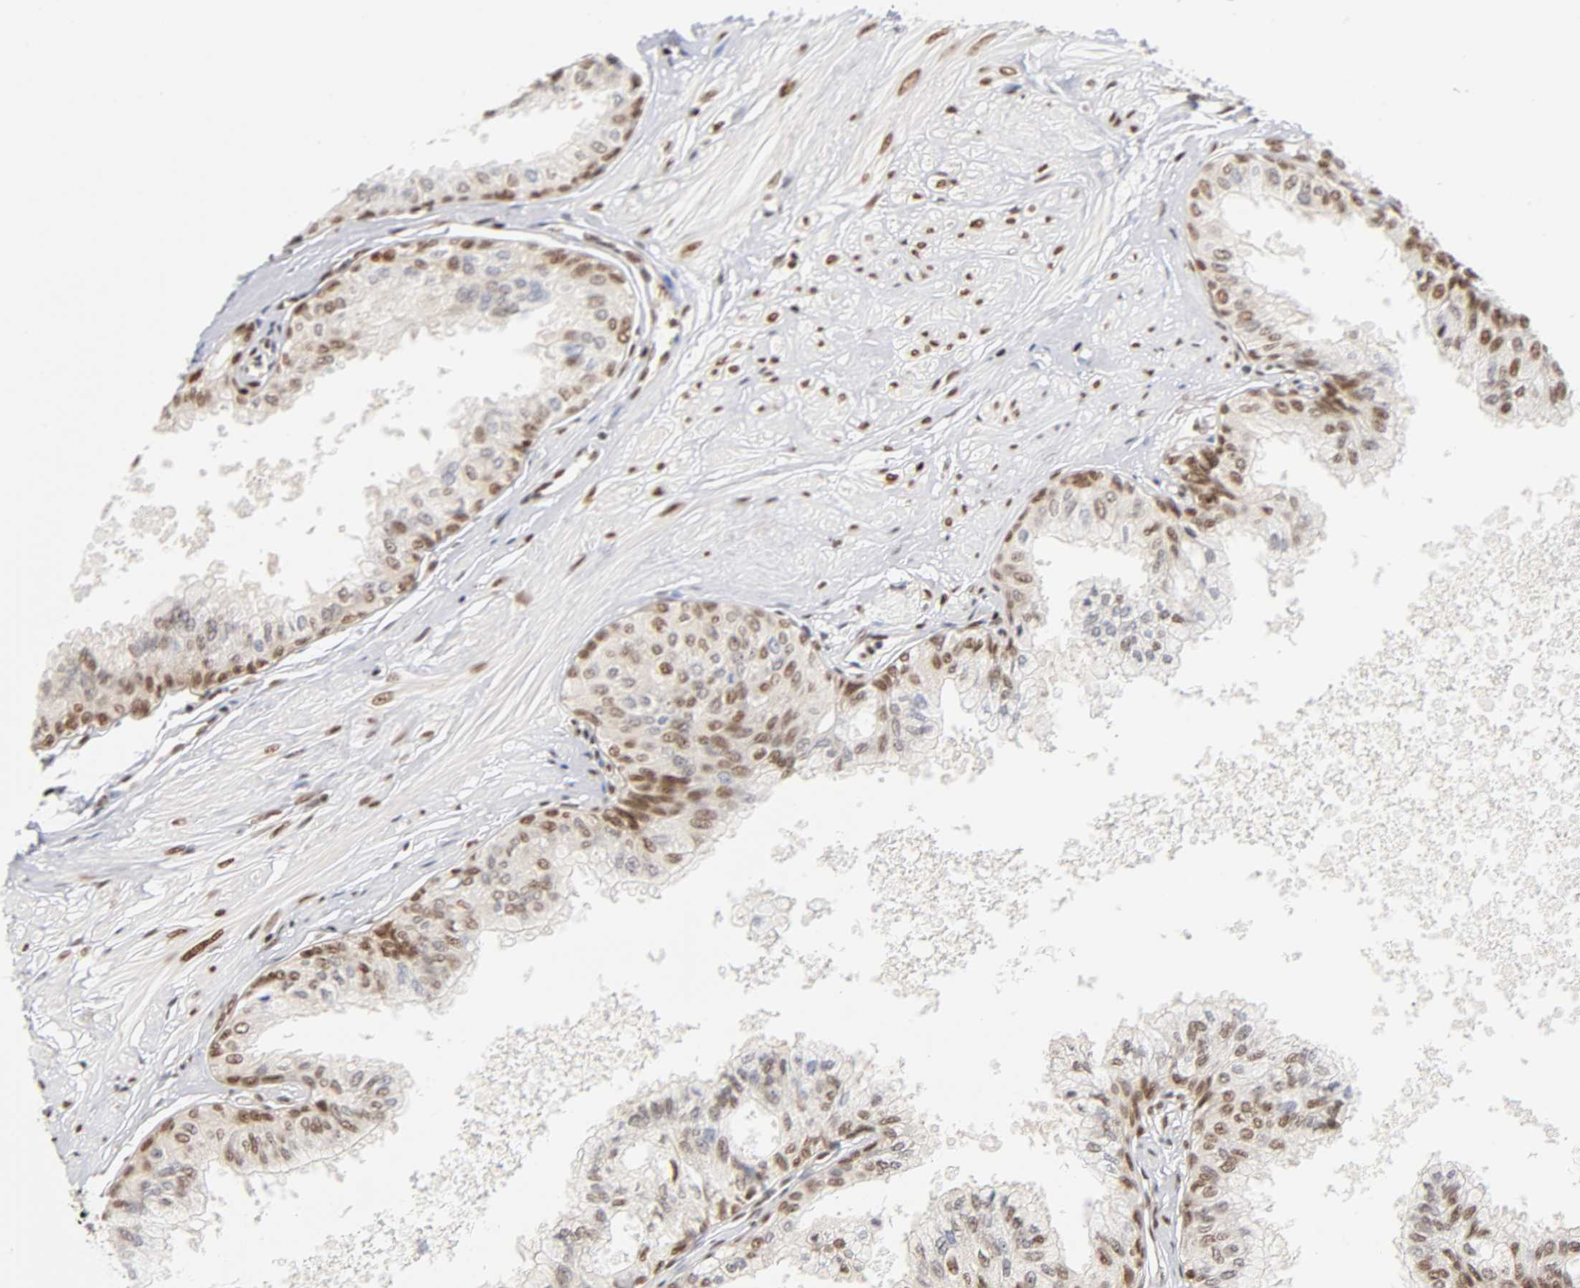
{"staining": {"intensity": "moderate", "quantity": ">75%", "location": "nuclear"}, "tissue": "prostate", "cell_type": "Glandular cells", "image_type": "normal", "snomed": [{"axis": "morphology", "description": "Normal tissue, NOS"}, {"axis": "topography", "description": "Prostate"}, {"axis": "topography", "description": "Seminal veicle"}], "caption": "Immunohistochemical staining of normal prostate reveals moderate nuclear protein expression in approximately >75% of glandular cells.", "gene": "ILKAP", "patient": {"sex": "male", "age": 60}}